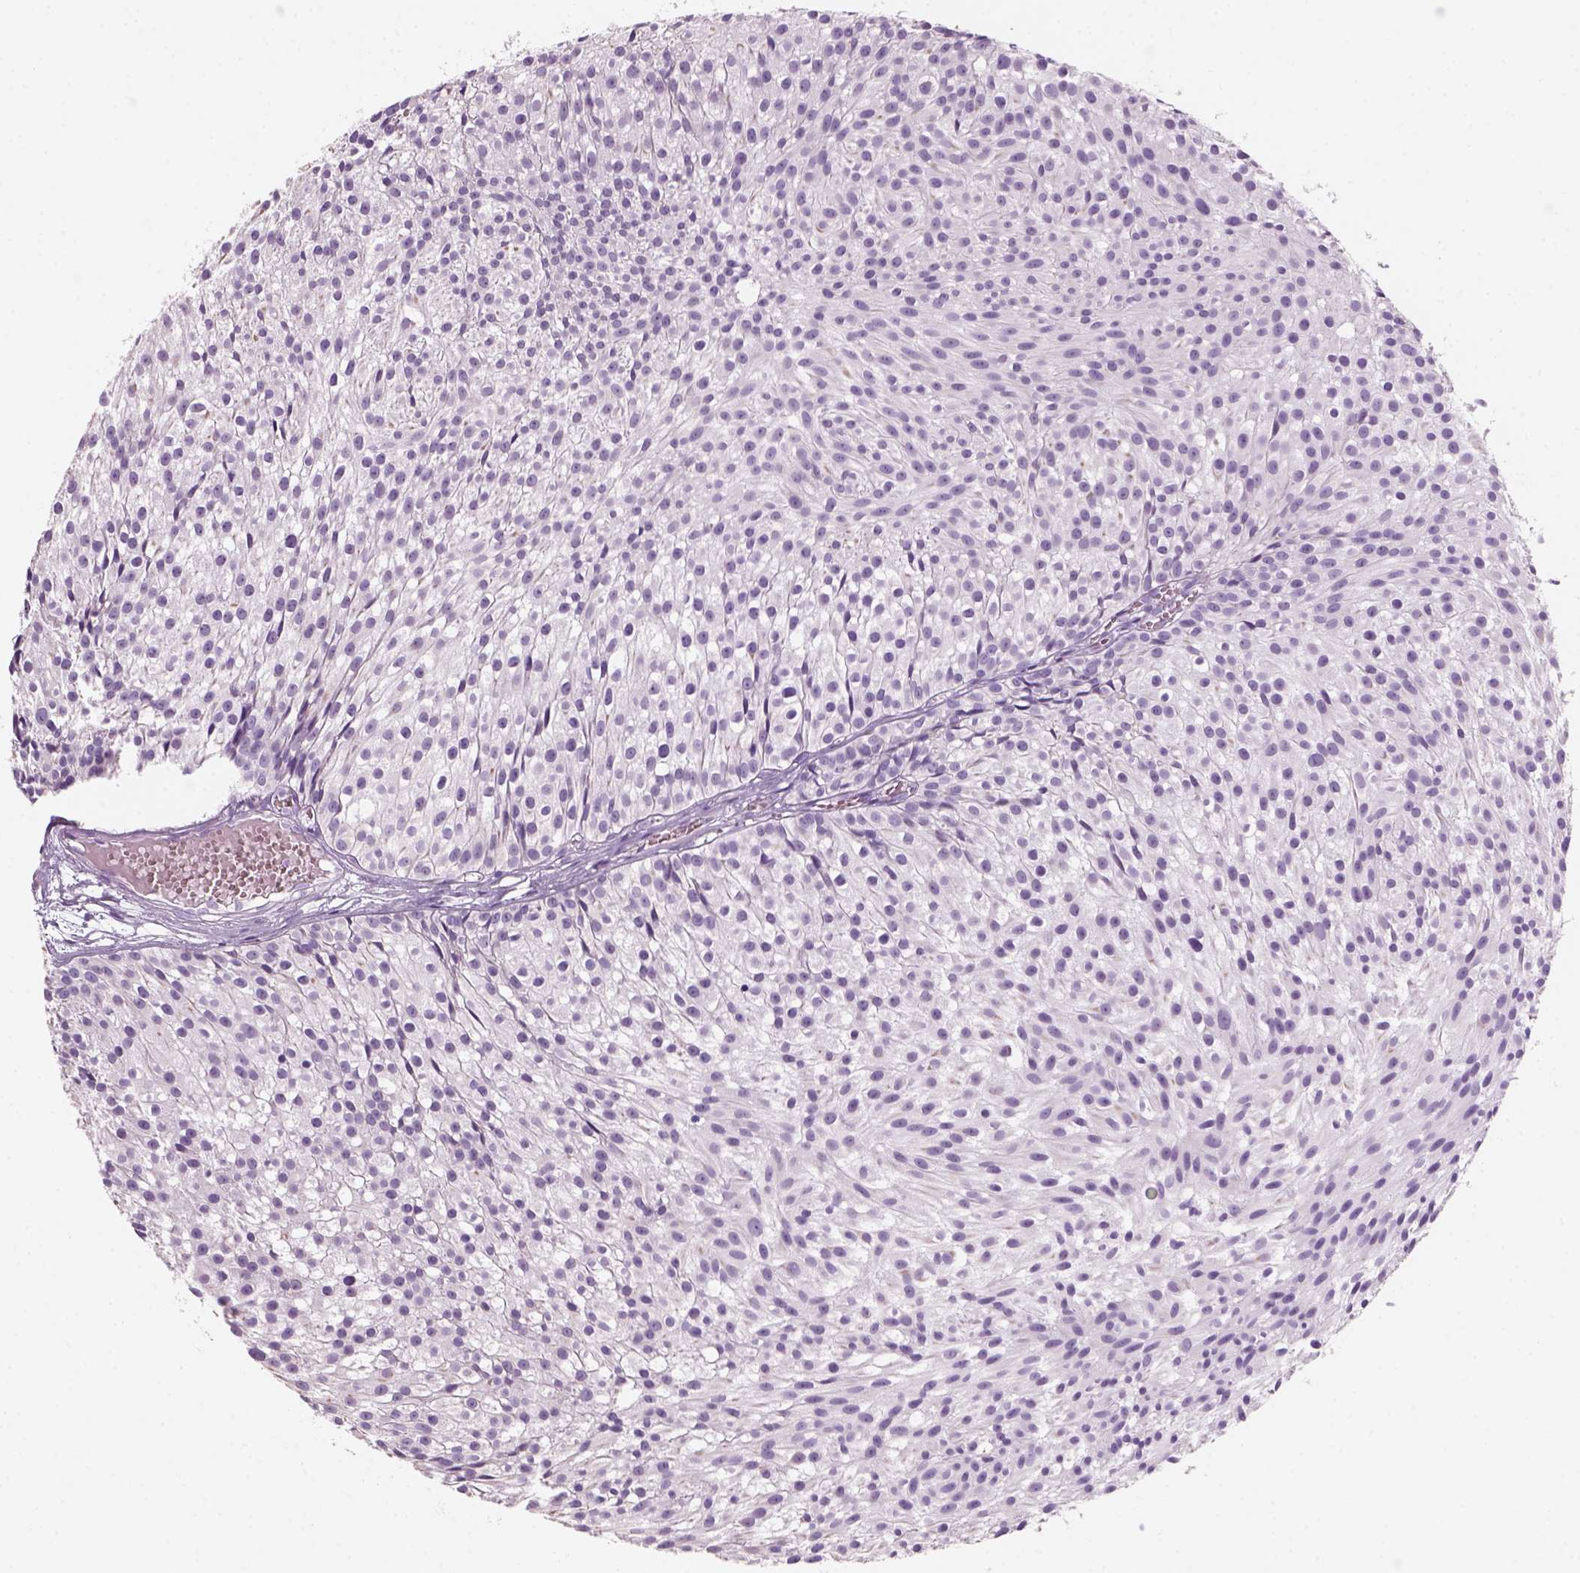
{"staining": {"intensity": "negative", "quantity": "none", "location": "none"}, "tissue": "urothelial cancer", "cell_type": "Tumor cells", "image_type": "cancer", "snomed": [{"axis": "morphology", "description": "Urothelial carcinoma, Low grade"}, {"axis": "topography", "description": "Urinary bladder"}], "caption": "Immunohistochemical staining of urothelial carcinoma (low-grade) reveals no significant positivity in tumor cells. (DAB immunohistochemistry (IHC) visualized using brightfield microscopy, high magnification).", "gene": "KRTAP11-1", "patient": {"sex": "male", "age": 63}}